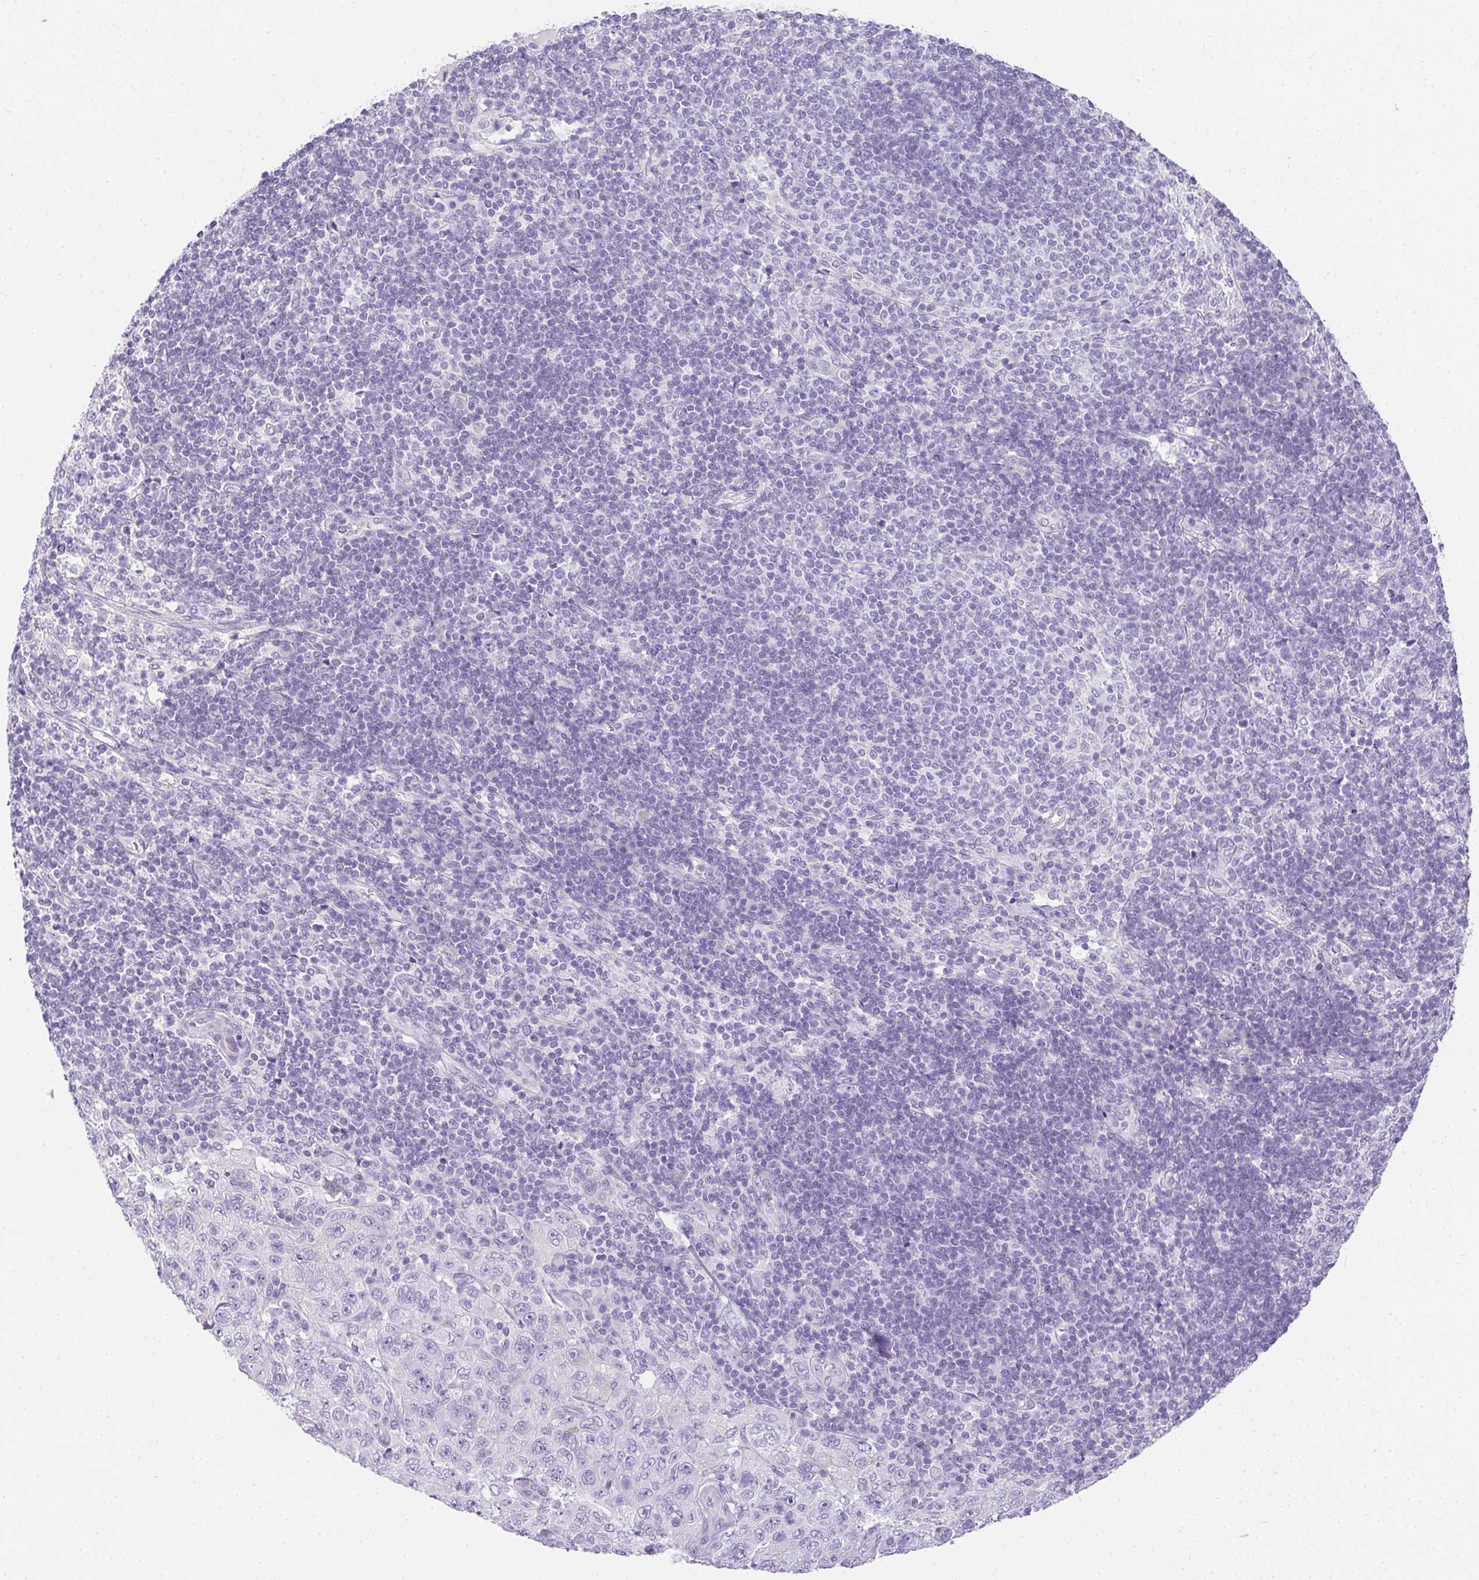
{"staining": {"intensity": "negative", "quantity": "none", "location": "none"}, "tissue": "pancreatic cancer", "cell_type": "Tumor cells", "image_type": "cancer", "snomed": [{"axis": "morphology", "description": "Adenocarcinoma, NOS"}, {"axis": "topography", "description": "Pancreas"}], "caption": "Tumor cells are negative for brown protein staining in pancreatic adenocarcinoma.", "gene": "PLPPR3", "patient": {"sex": "male", "age": 68}}